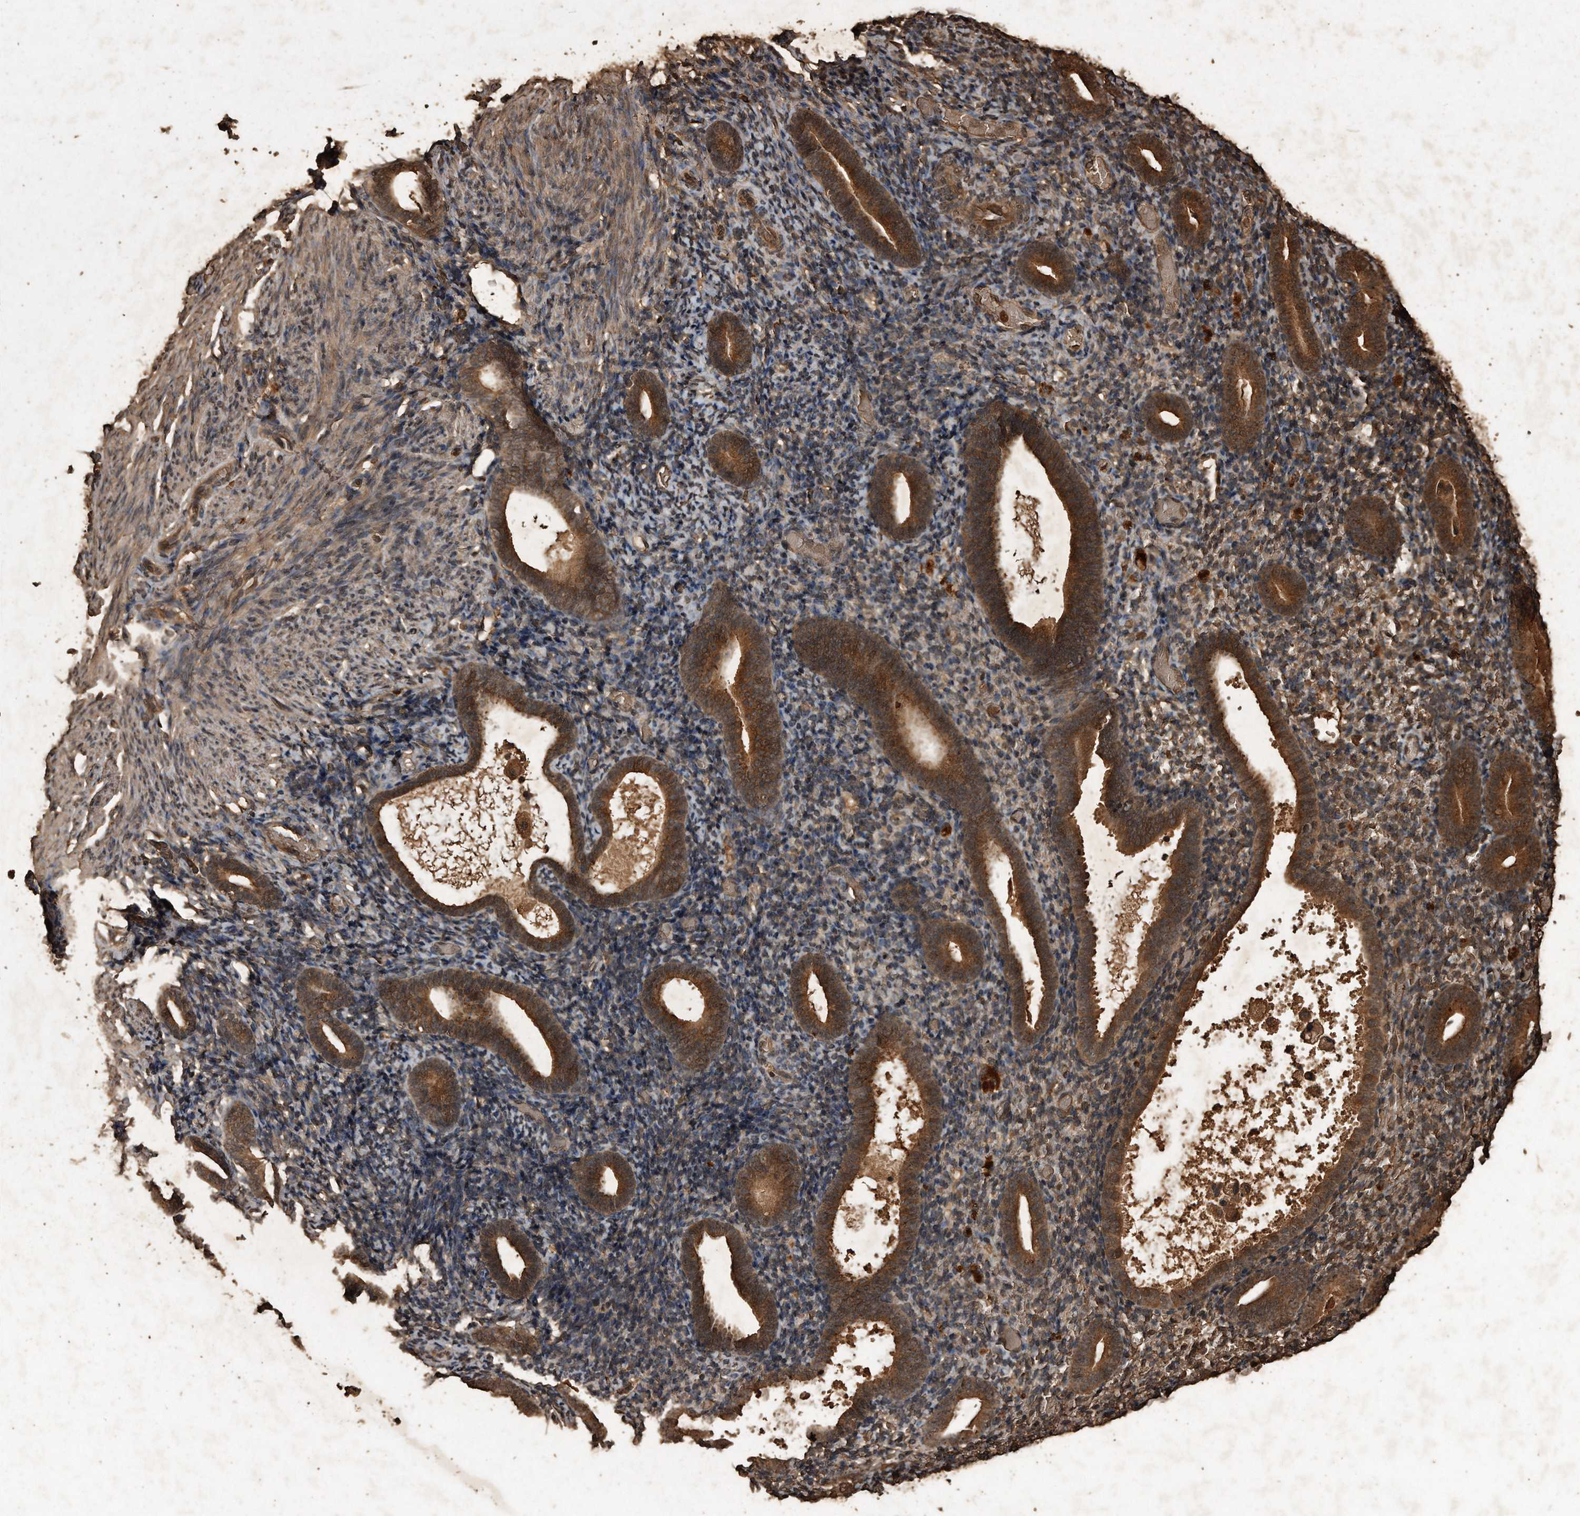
{"staining": {"intensity": "moderate", "quantity": "25%-75%", "location": "cytoplasmic/membranous,nuclear"}, "tissue": "endometrium", "cell_type": "Cells in endometrial stroma", "image_type": "normal", "snomed": [{"axis": "morphology", "description": "Normal tissue, NOS"}, {"axis": "topography", "description": "Endometrium"}], "caption": "A high-resolution image shows immunohistochemistry staining of normal endometrium, which exhibits moderate cytoplasmic/membranous,nuclear expression in approximately 25%-75% of cells in endometrial stroma.", "gene": "CFLAR", "patient": {"sex": "female", "age": 51}}